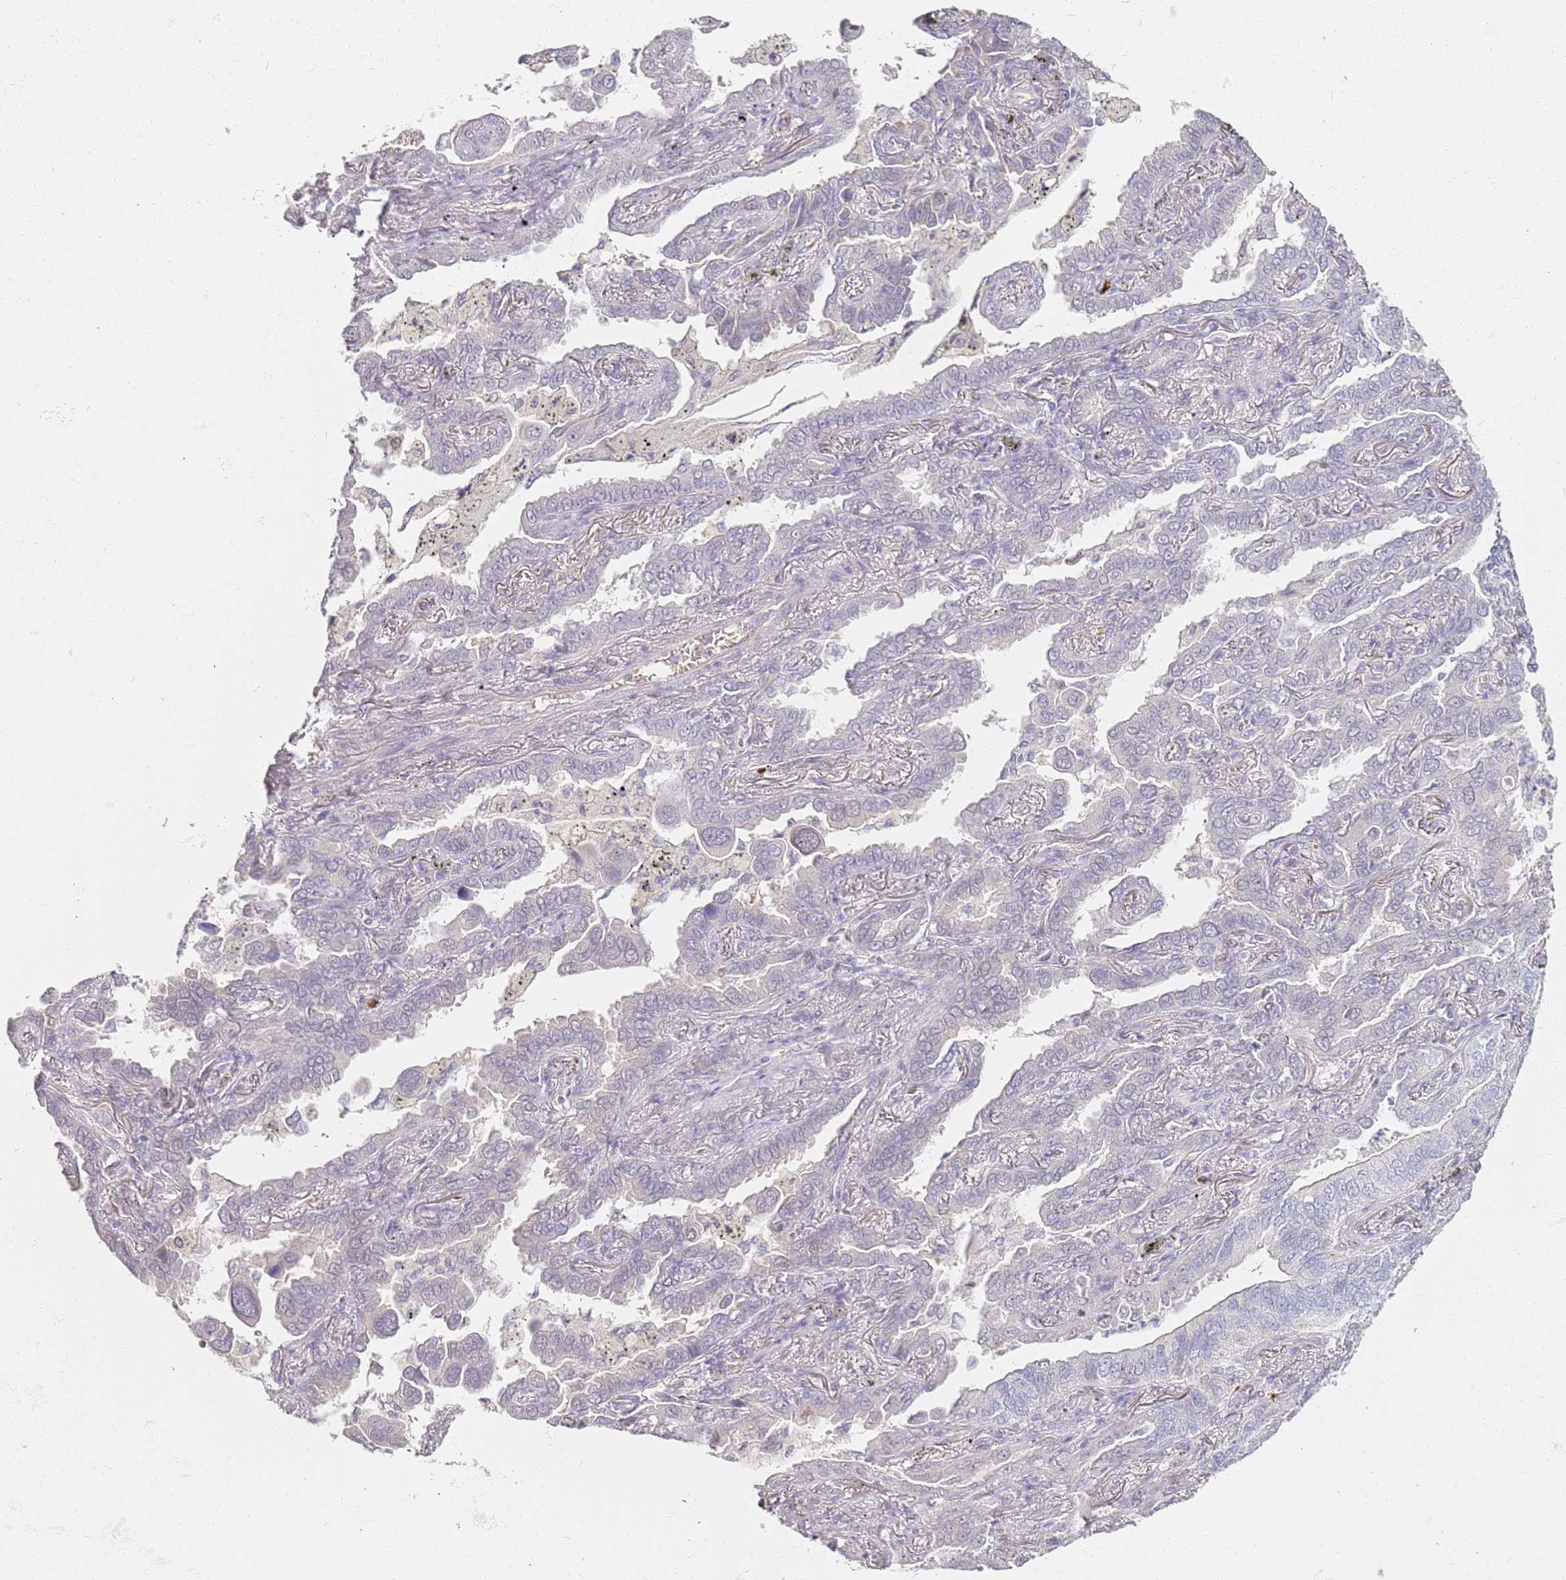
{"staining": {"intensity": "negative", "quantity": "none", "location": "none"}, "tissue": "lung cancer", "cell_type": "Tumor cells", "image_type": "cancer", "snomed": [{"axis": "morphology", "description": "Adenocarcinoma, NOS"}, {"axis": "topography", "description": "Lung"}], "caption": "Histopathology image shows no significant protein positivity in tumor cells of adenocarcinoma (lung).", "gene": "CD40LG", "patient": {"sex": "male", "age": 67}}